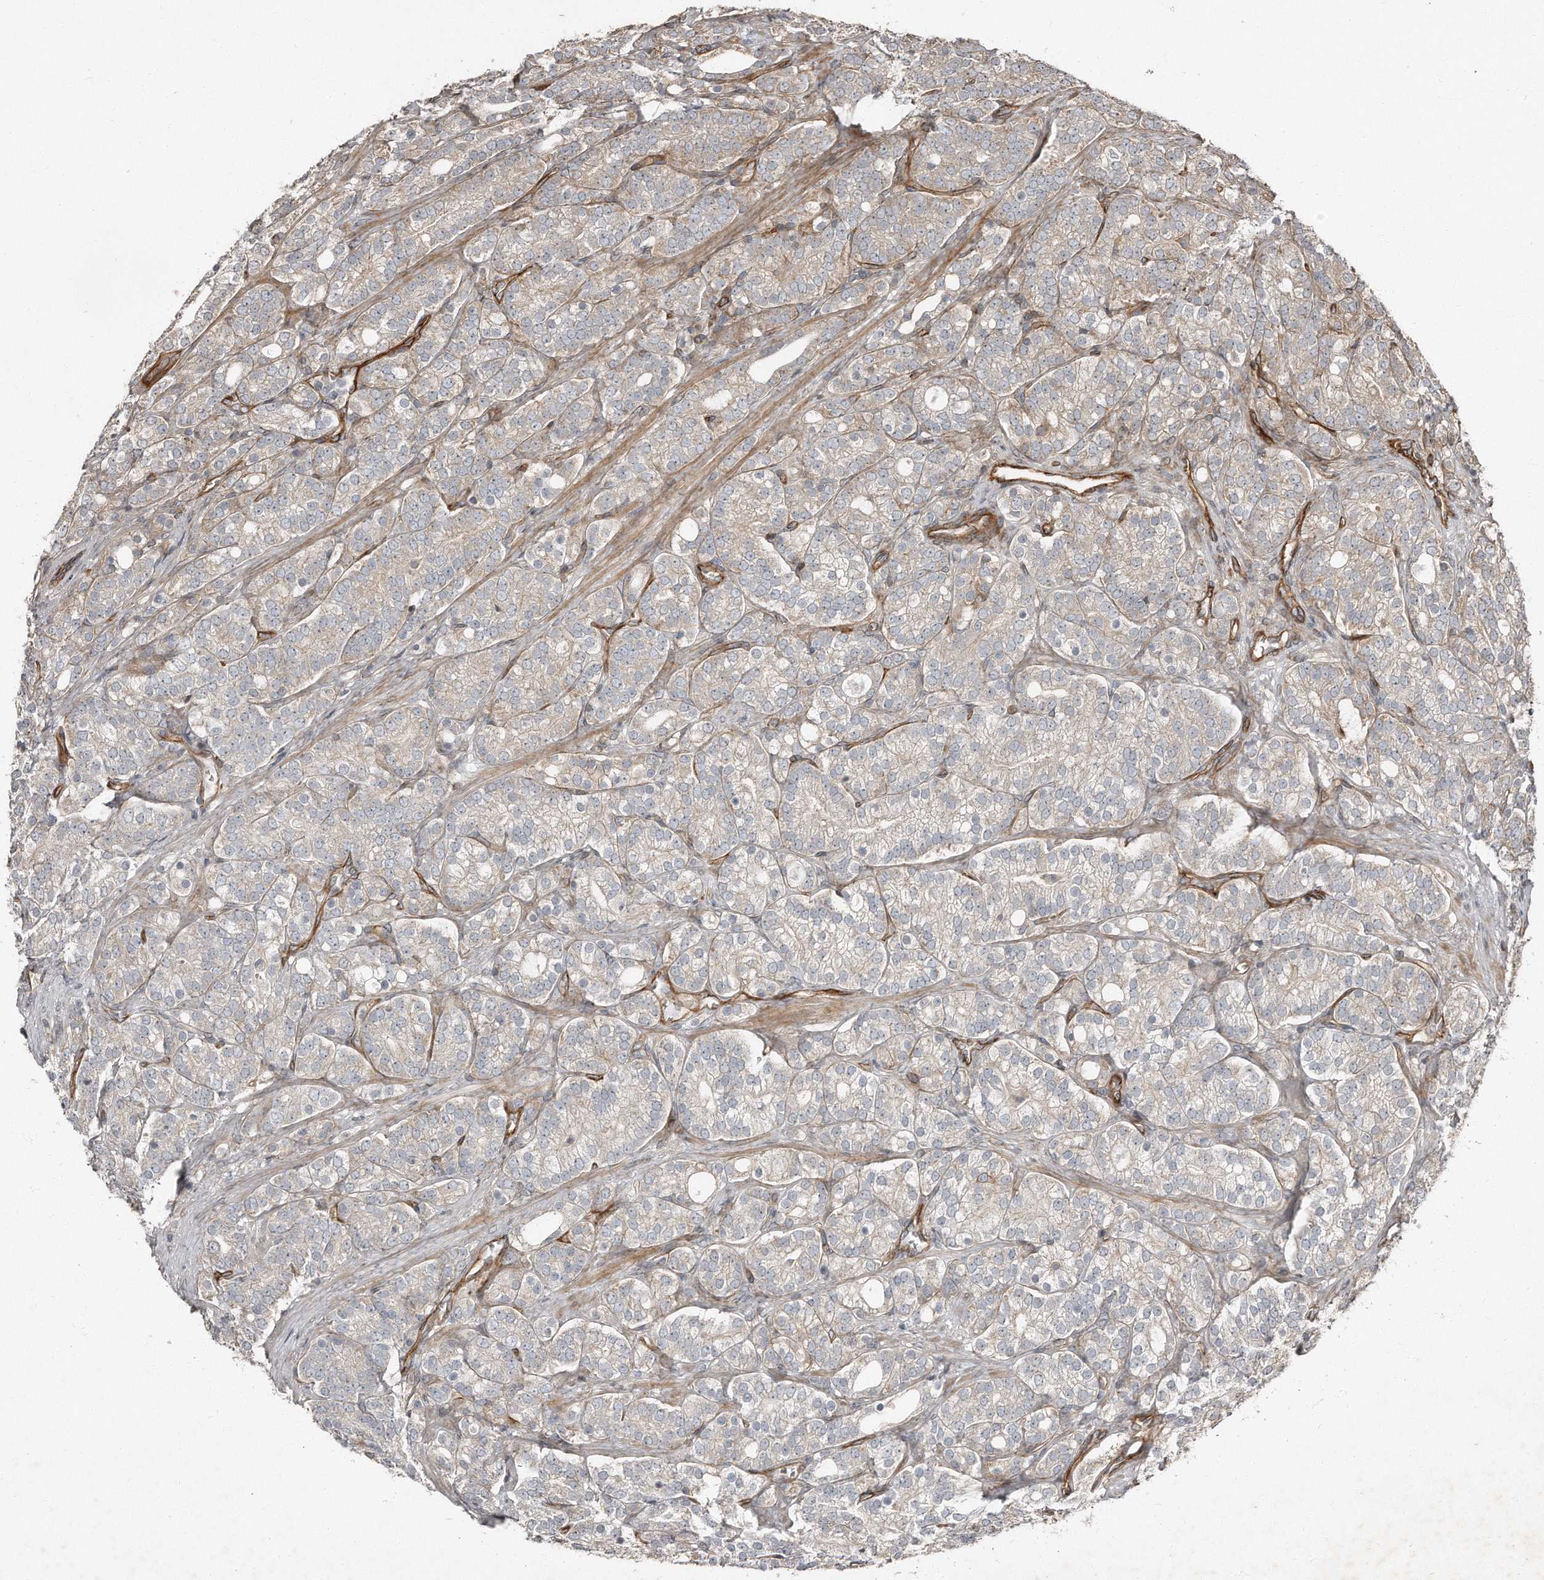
{"staining": {"intensity": "weak", "quantity": "<25%", "location": "cytoplasmic/membranous"}, "tissue": "prostate cancer", "cell_type": "Tumor cells", "image_type": "cancer", "snomed": [{"axis": "morphology", "description": "Adenocarcinoma, High grade"}, {"axis": "topography", "description": "Prostate"}], "caption": "IHC micrograph of neoplastic tissue: human adenocarcinoma (high-grade) (prostate) stained with DAB (3,3'-diaminobenzidine) demonstrates no significant protein positivity in tumor cells. The staining was performed using DAB to visualize the protein expression in brown, while the nuclei were stained in blue with hematoxylin (Magnification: 20x).", "gene": "SNAP47", "patient": {"sex": "male", "age": 57}}